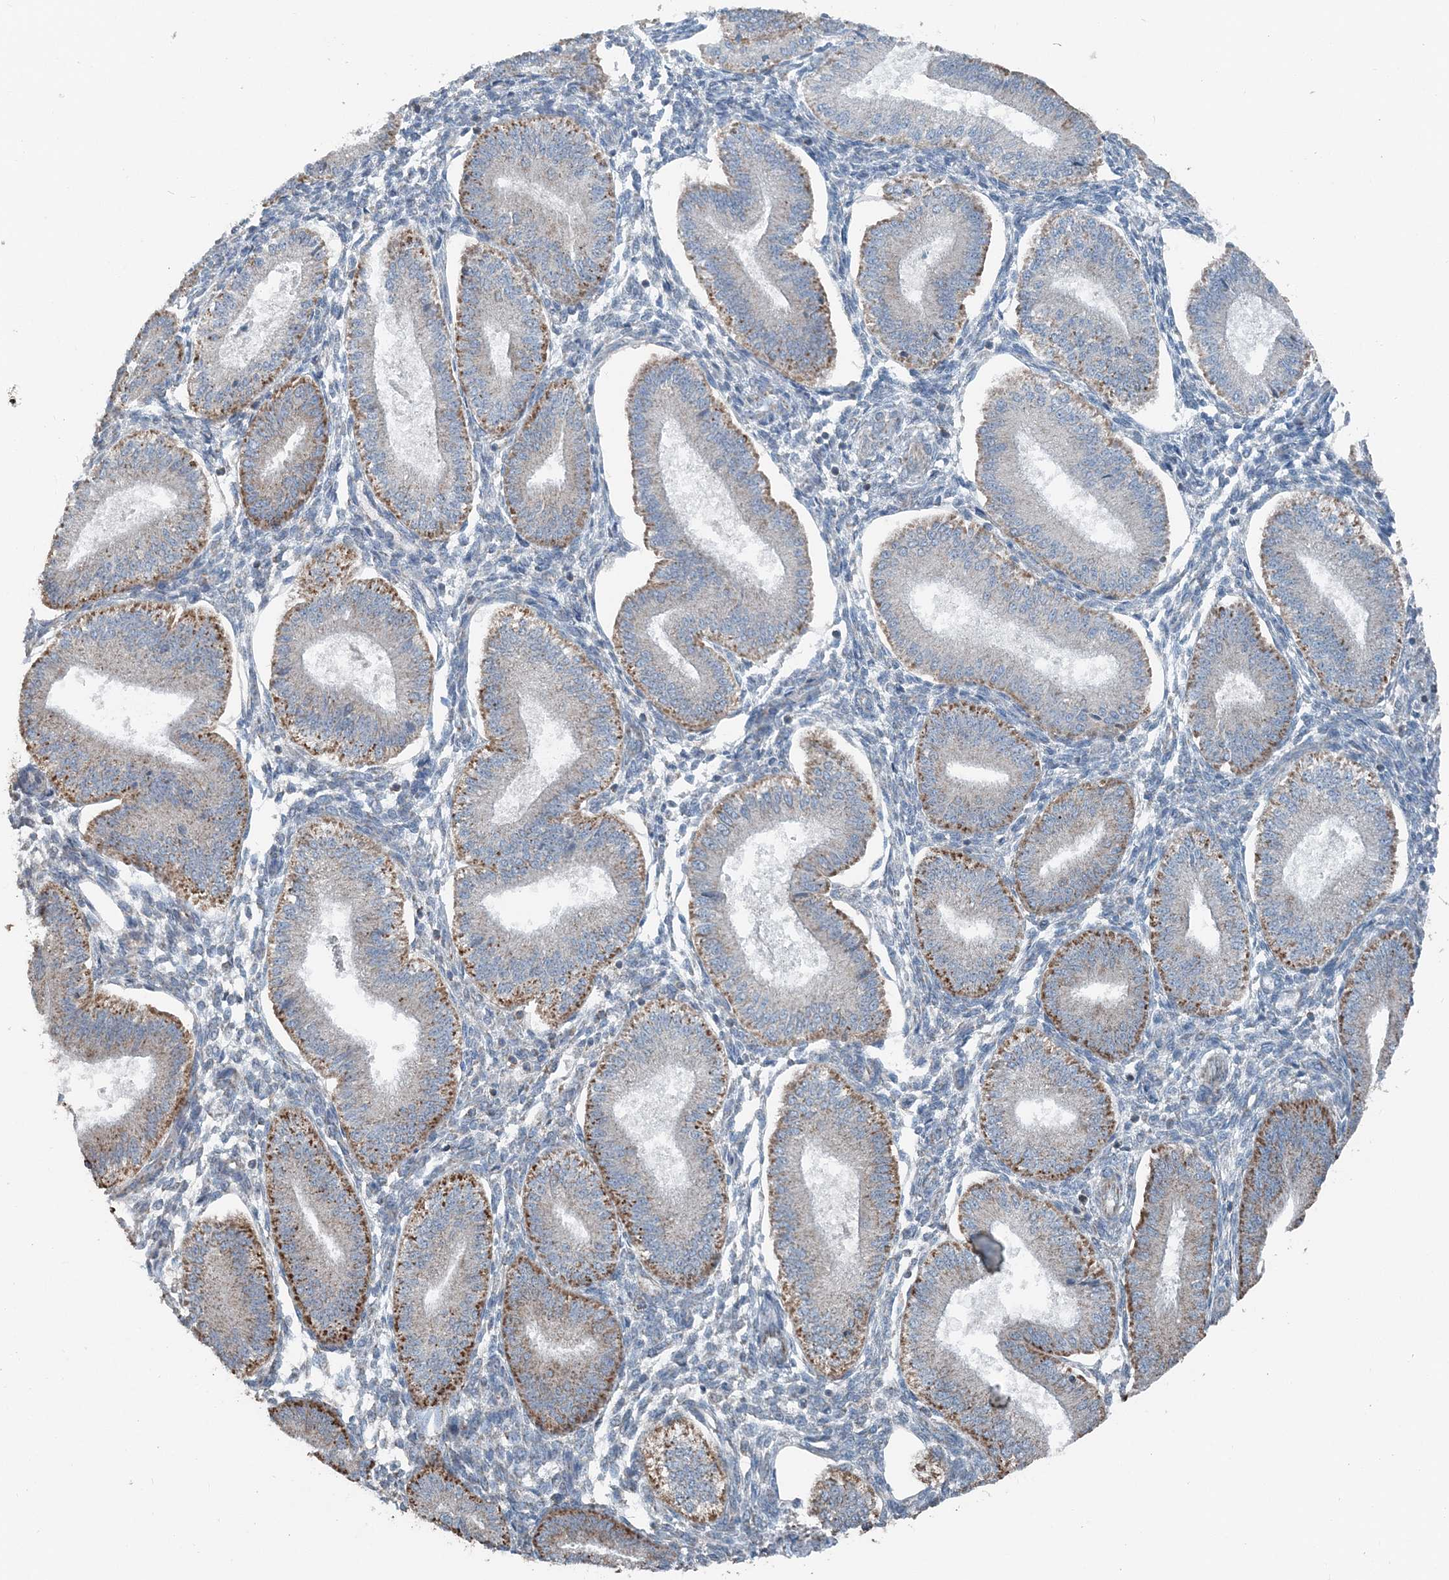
{"staining": {"intensity": "moderate", "quantity": "<25%", "location": "cytoplasmic/membranous"}, "tissue": "endometrium", "cell_type": "Cells in endometrial stroma", "image_type": "normal", "snomed": [{"axis": "morphology", "description": "Normal tissue, NOS"}, {"axis": "topography", "description": "Endometrium"}], "caption": "This histopathology image shows immunohistochemistry (IHC) staining of normal endometrium, with low moderate cytoplasmic/membranous staining in approximately <25% of cells in endometrial stroma.", "gene": "SUCLG1", "patient": {"sex": "female", "age": 39}}